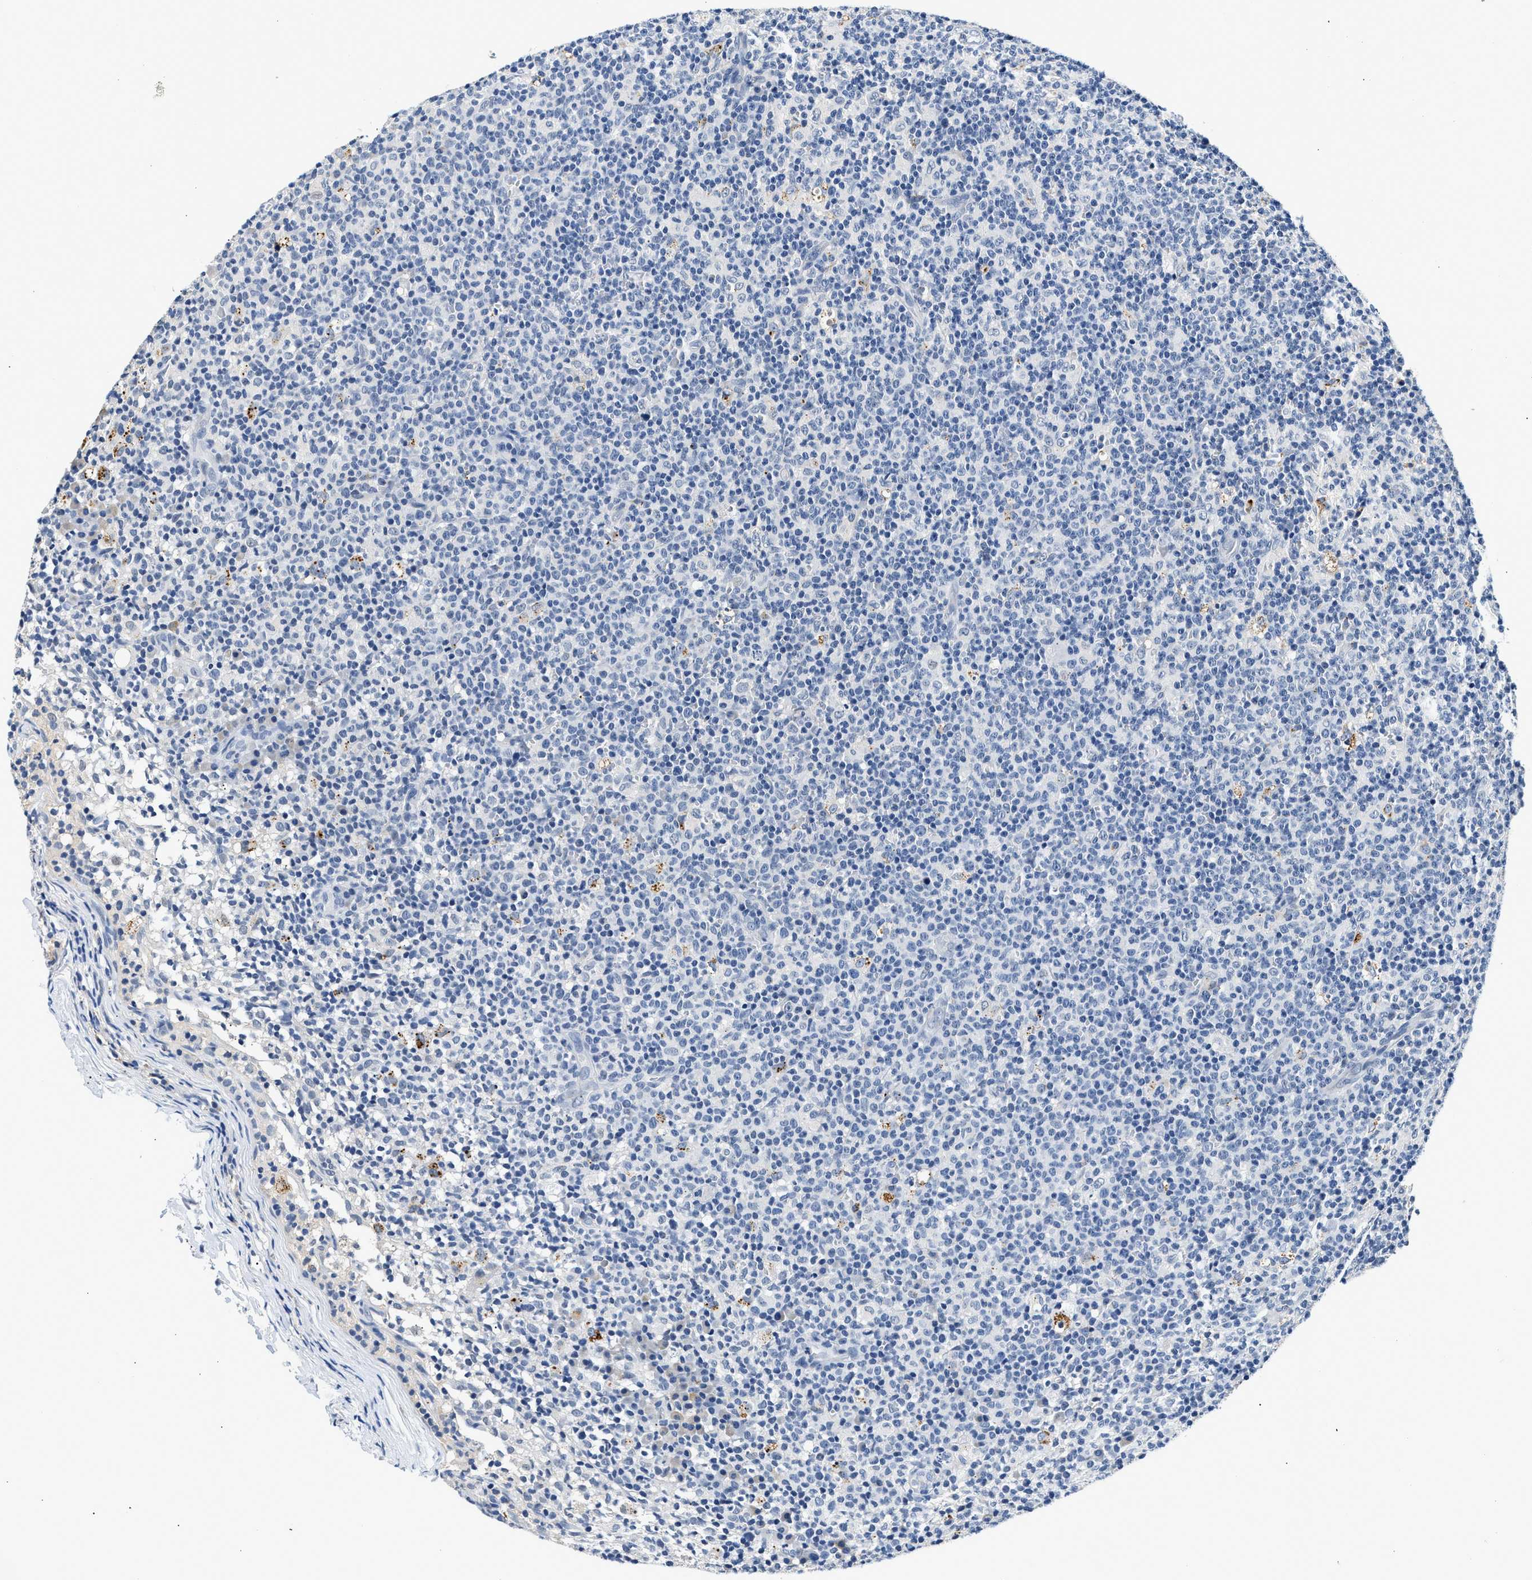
{"staining": {"intensity": "negative", "quantity": "none", "location": "none"}, "tissue": "lymph node", "cell_type": "Germinal center cells", "image_type": "normal", "snomed": [{"axis": "morphology", "description": "Normal tissue, NOS"}, {"axis": "morphology", "description": "Inflammation, NOS"}, {"axis": "topography", "description": "Lymph node"}], "caption": "Immunohistochemistry (IHC) image of benign lymph node stained for a protein (brown), which reveals no positivity in germinal center cells. (DAB (3,3'-diaminobenzidine) immunohistochemistry with hematoxylin counter stain).", "gene": "MED22", "patient": {"sex": "male", "age": 55}}